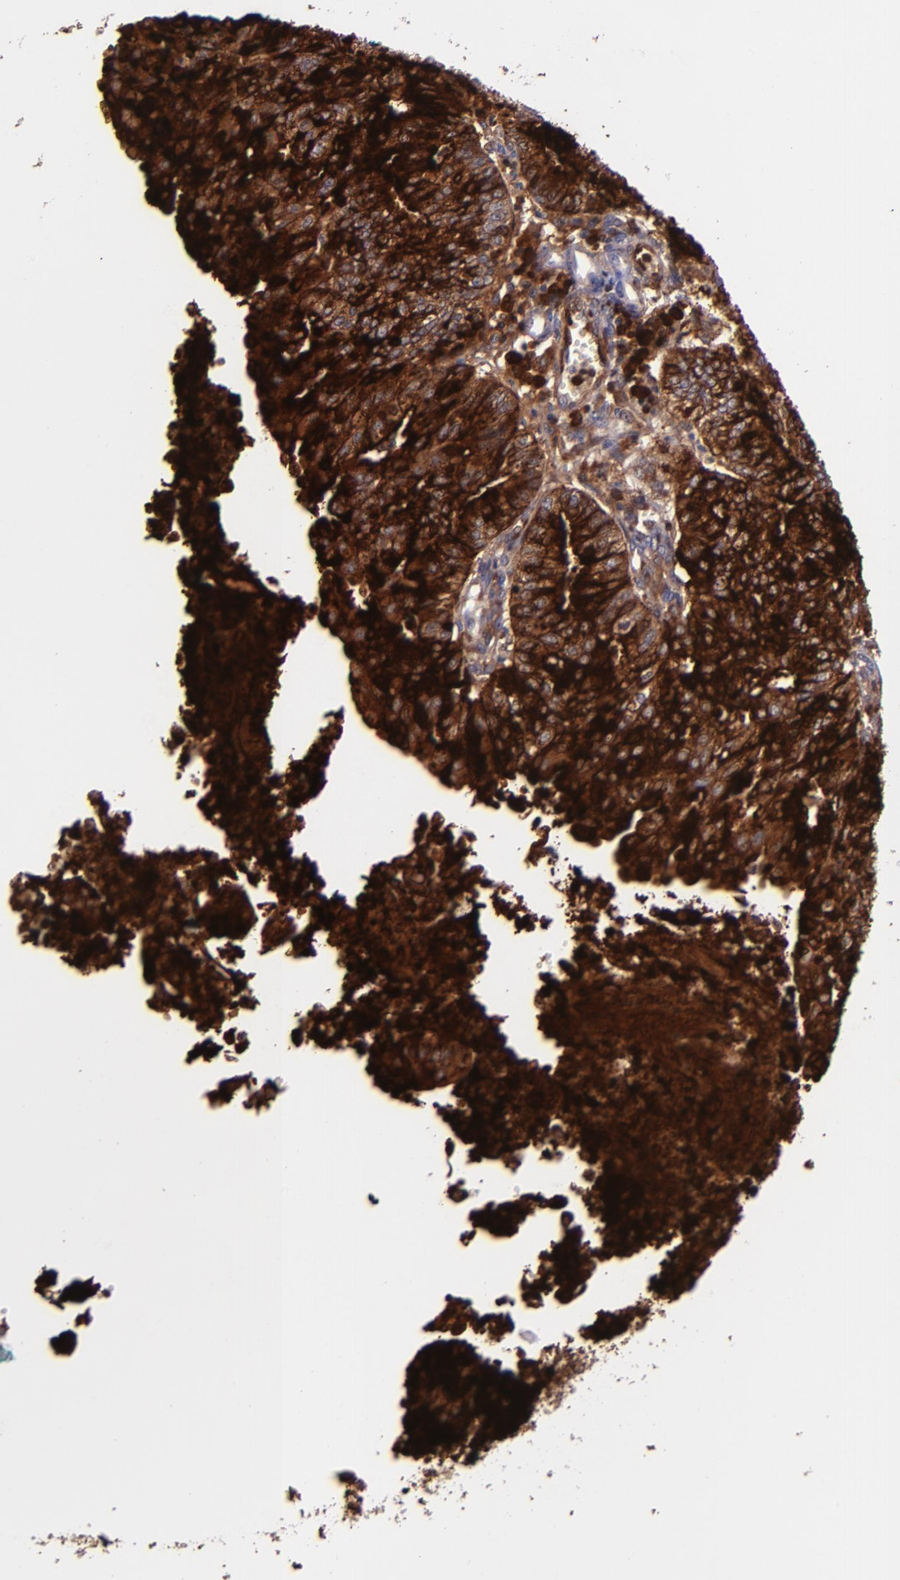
{"staining": {"intensity": "strong", "quantity": ">75%", "location": "cytoplasmic/membranous"}, "tissue": "endometrial cancer", "cell_type": "Tumor cells", "image_type": "cancer", "snomed": [{"axis": "morphology", "description": "Adenocarcinoma, NOS"}, {"axis": "topography", "description": "Endometrium"}], "caption": "Protein expression analysis of human endometrial cancer (adenocarcinoma) reveals strong cytoplasmic/membranous expression in approximately >75% of tumor cells.", "gene": "SLPI", "patient": {"sex": "female", "age": 59}}